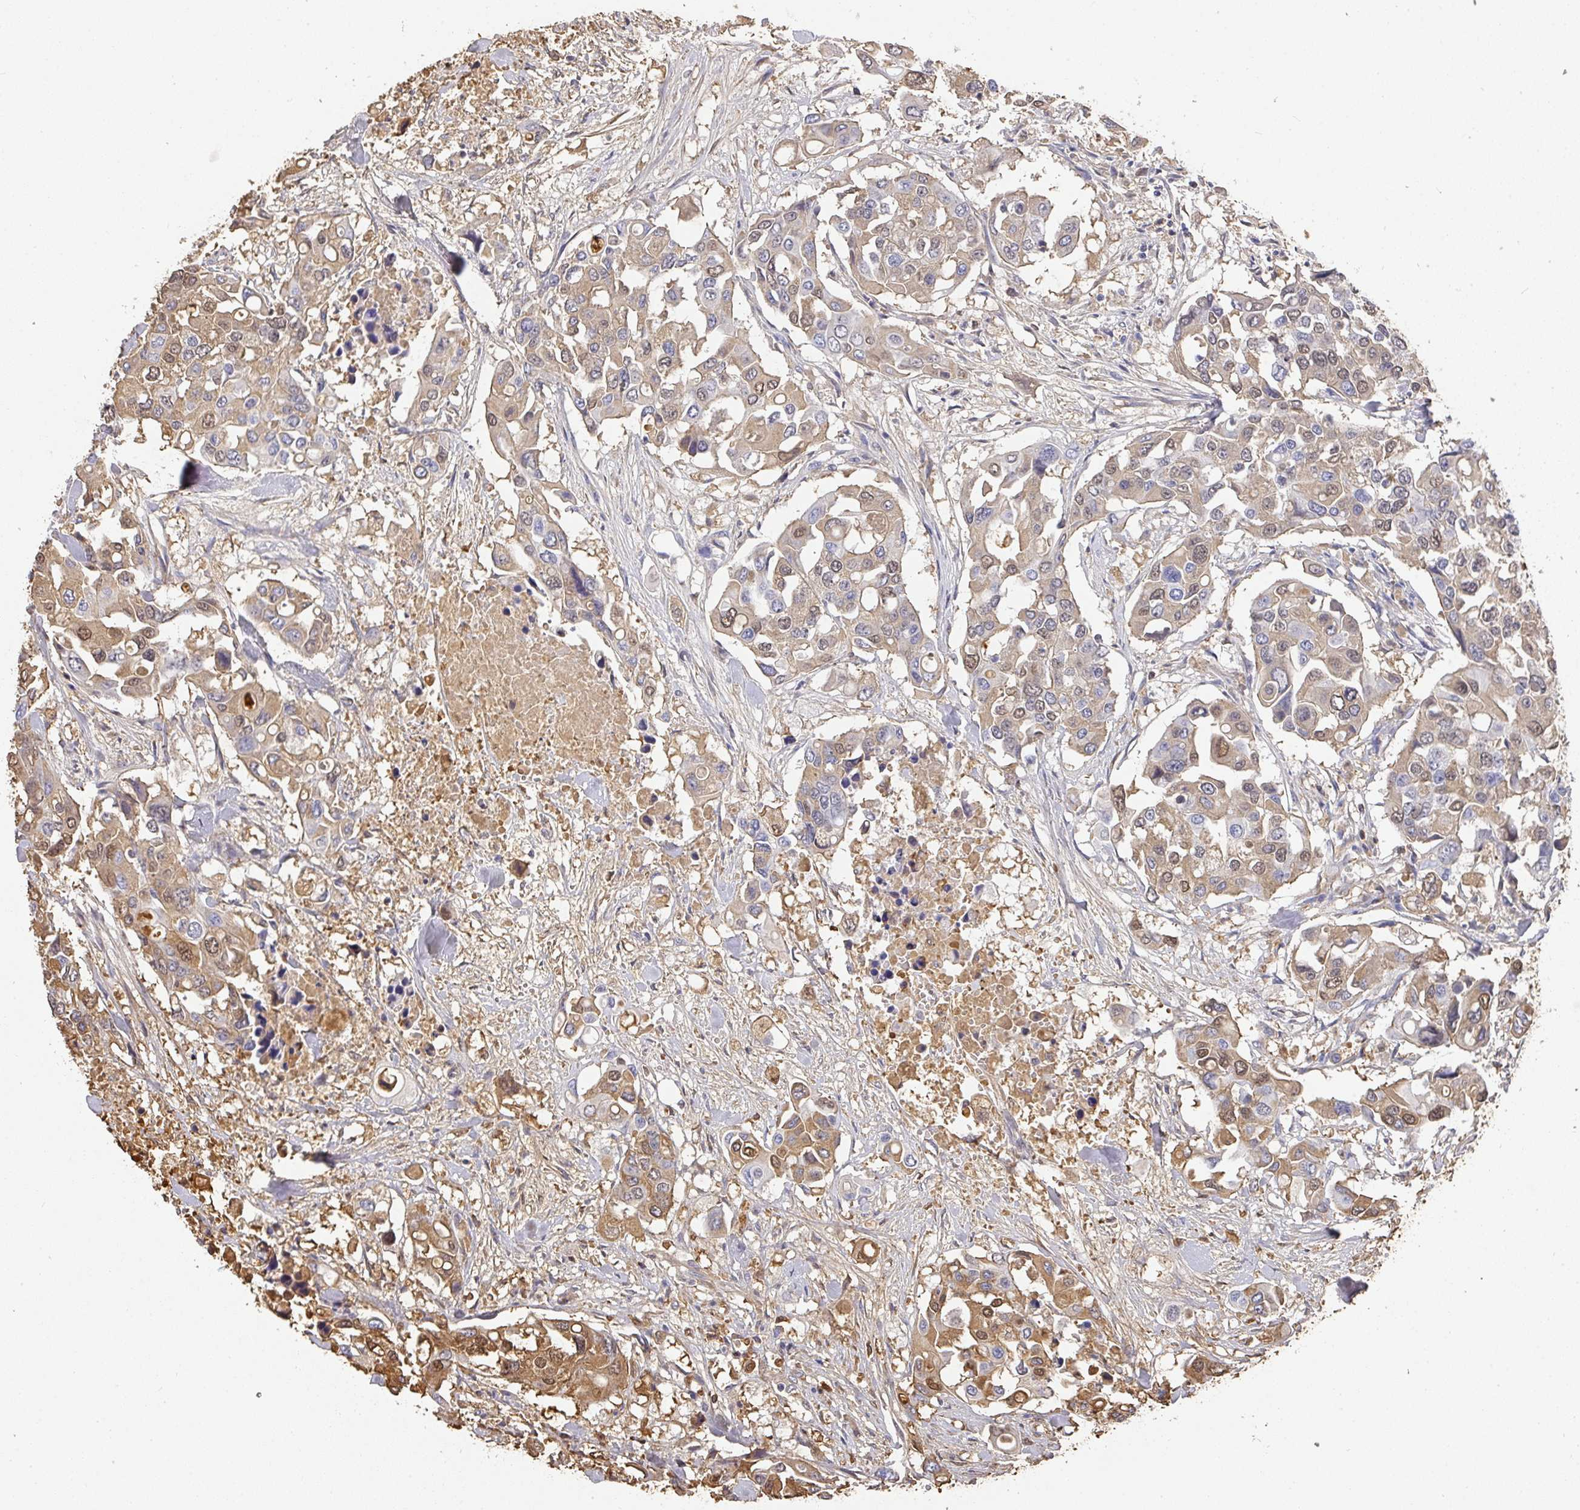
{"staining": {"intensity": "moderate", "quantity": ">75%", "location": "cytoplasmic/membranous,nuclear"}, "tissue": "colorectal cancer", "cell_type": "Tumor cells", "image_type": "cancer", "snomed": [{"axis": "morphology", "description": "Adenocarcinoma, NOS"}, {"axis": "topography", "description": "Colon"}], "caption": "Protein expression analysis of human colorectal cancer (adenocarcinoma) reveals moderate cytoplasmic/membranous and nuclear positivity in approximately >75% of tumor cells.", "gene": "ALB", "patient": {"sex": "male", "age": 77}}